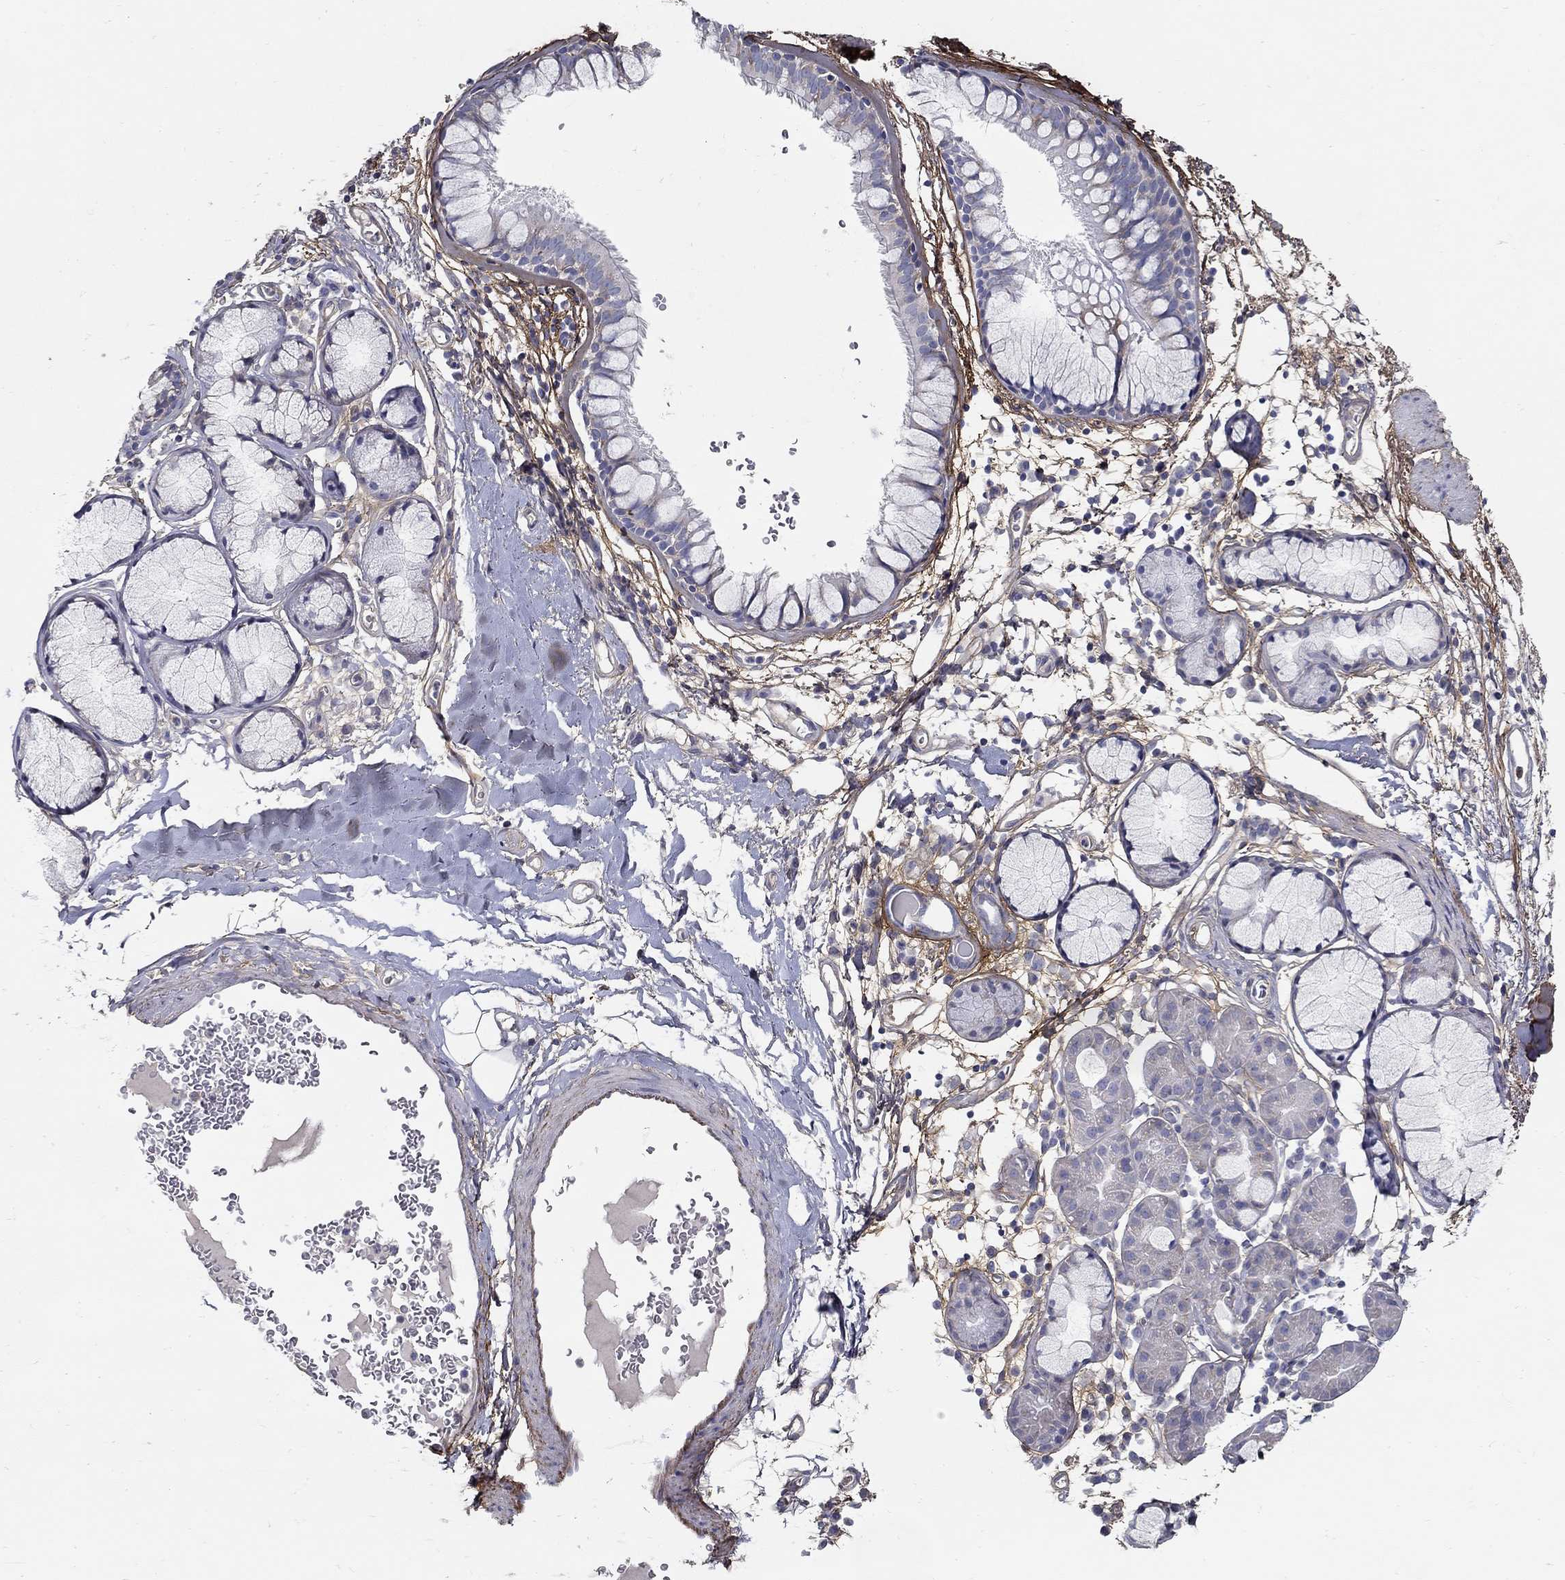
{"staining": {"intensity": "weak", "quantity": "<25%", "location": "cytoplasmic/membranous"}, "tissue": "bronchus", "cell_type": "Respiratory epithelial cells", "image_type": "normal", "snomed": [{"axis": "morphology", "description": "Normal tissue, NOS"}, {"axis": "morphology", "description": "Squamous cell carcinoma, NOS"}, {"axis": "topography", "description": "Cartilage tissue"}, {"axis": "topography", "description": "Bronchus"}], "caption": "High power microscopy image of an immunohistochemistry image of unremarkable bronchus, revealing no significant staining in respiratory epithelial cells.", "gene": "TGFBI", "patient": {"sex": "male", "age": 72}}